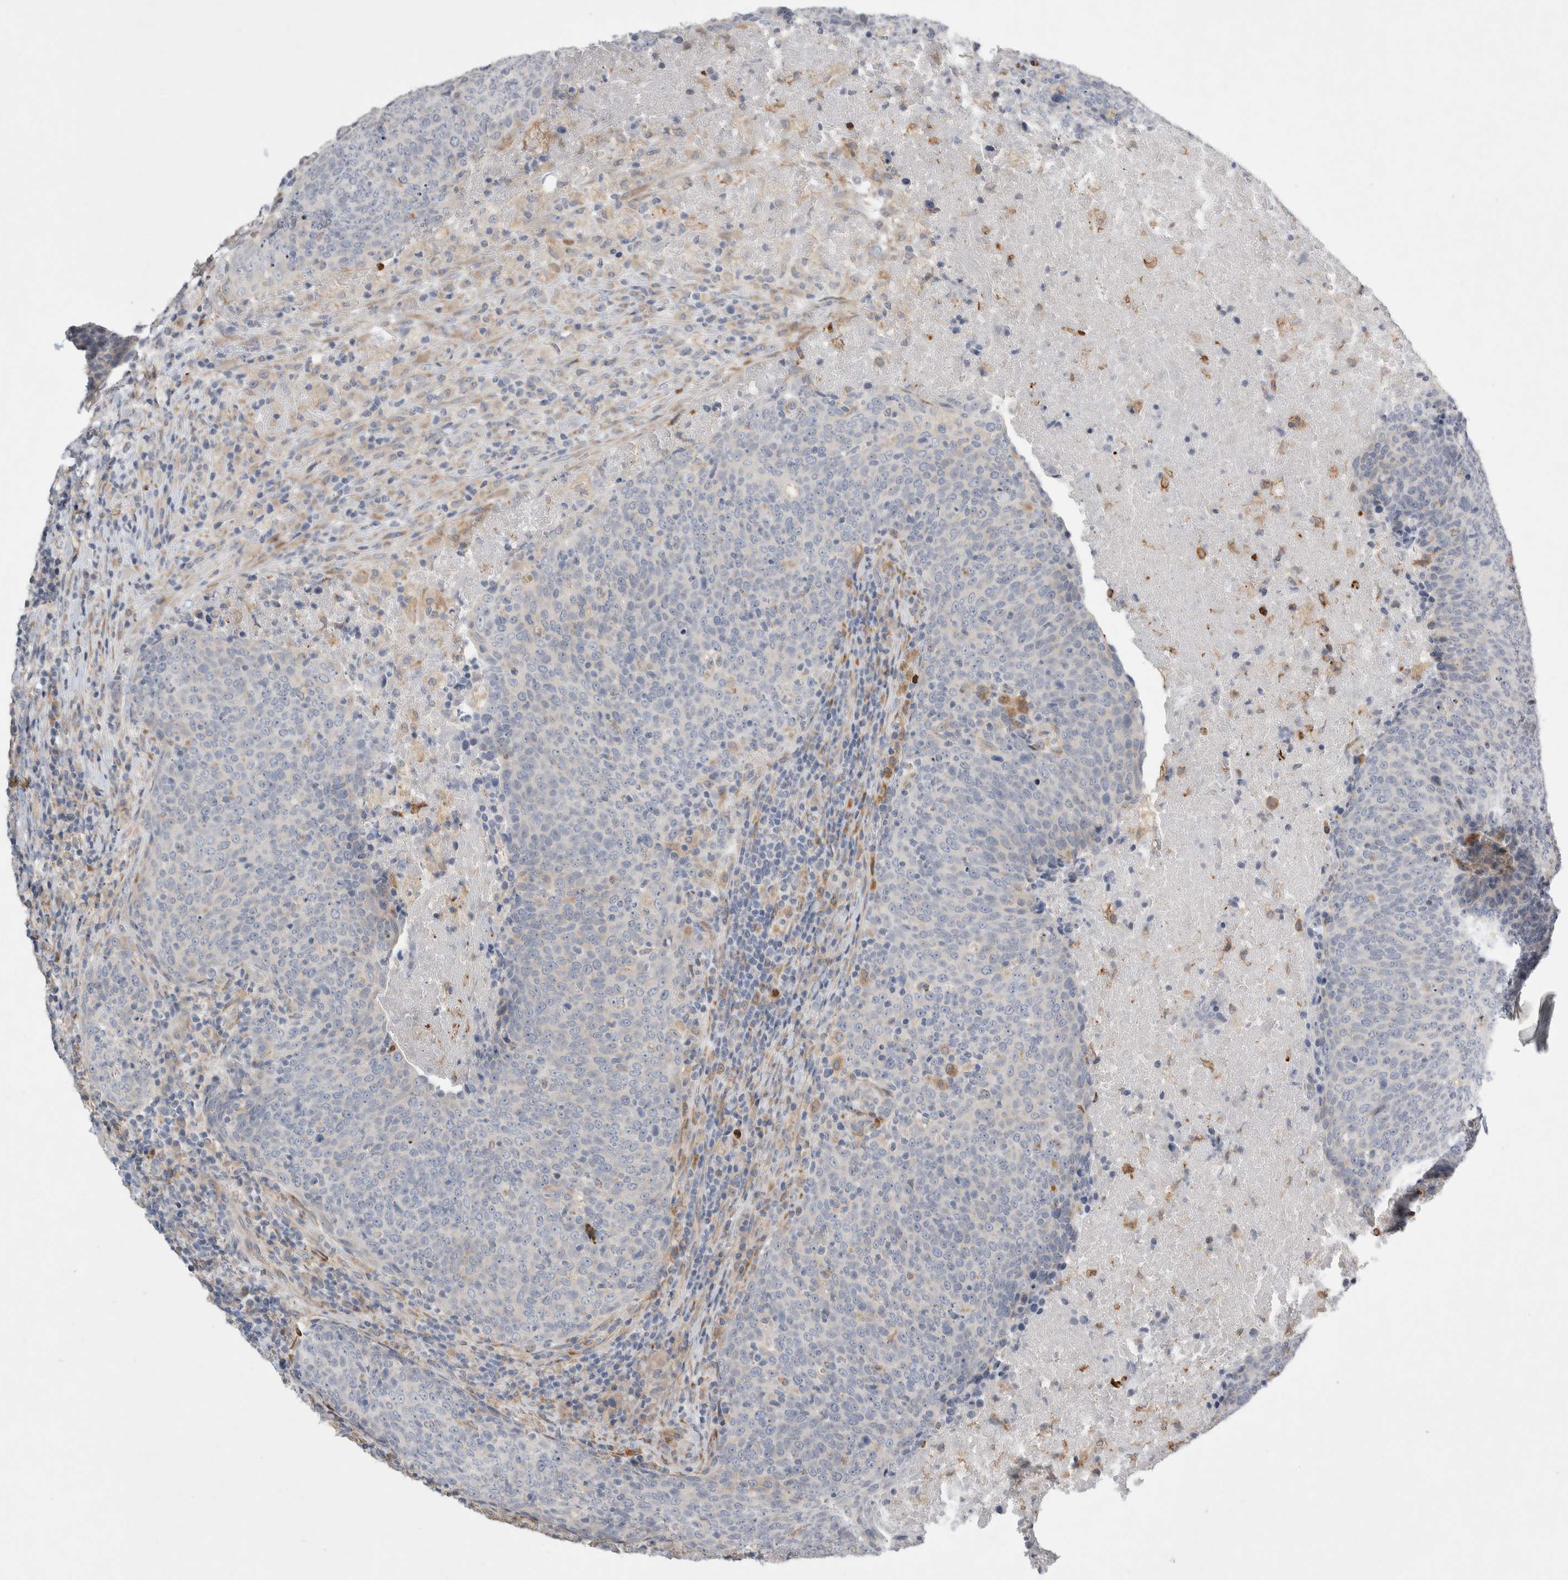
{"staining": {"intensity": "negative", "quantity": "none", "location": "none"}, "tissue": "head and neck cancer", "cell_type": "Tumor cells", "image_type": "cancer", "snomed": [{"axis": "morphology", "description": "Squamous cell carcinoma, NOS"}, {"axis": "morphology", "description": "Squamous cell carcinoma, metastatic, NOS"}, {"axis": "topography", "description": "Lymph node"}, {"axis": "topography", "description": "Head-Neck"}], "caption": "Immunohistochemistry micrograph of neoplastic tissue: metastatic squamous cell carcinoma (head and neck) stained with DAB (3,3'-diaminobenzidine) exhibits no significant protein positivity in tumor cells.", "gene": "TRMT9B", "patient": {"sex": "male", "age": 62}}